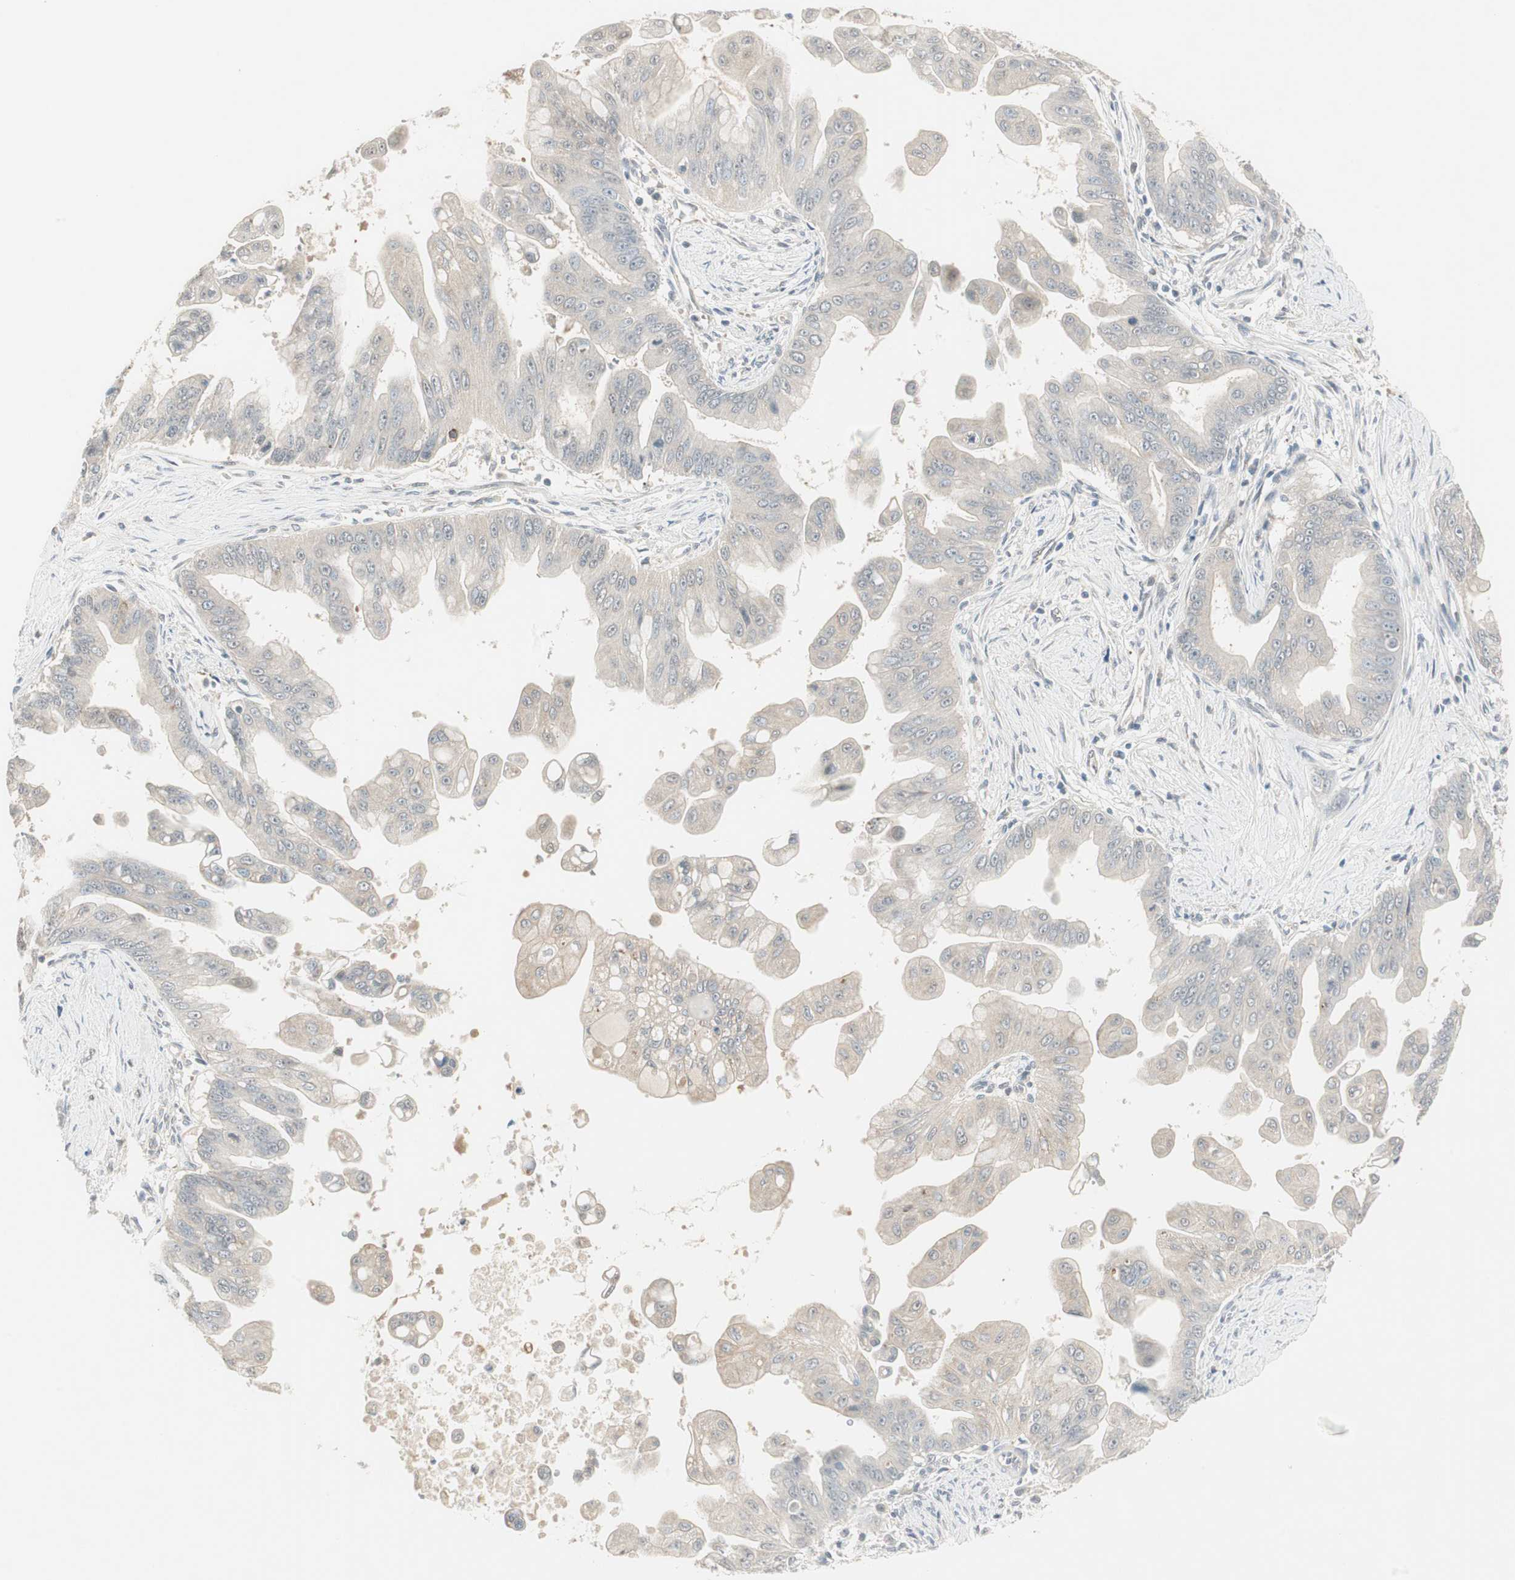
{"staining": {"intensity": "weak", "quantity": ">75%", "location": "cytoplasmic/membranous"}, "tissue": "pancreatic cancer", "cell_type": "Tumor cells", "image_type": "cancer", "snomed": [{"axis": "morphology", "description": "Adenocarcinoma, NOS"}, {"axis": "topography", "description": "Pancreas"}], "caption": "Approximately >75% of tumor cells in human adenocarcinoma (pancreatic) show weak cytoplasmic/membranous protein positivity as visualized by brown immunohistochemical staining.", "gene": "ZFP36", "patient": {"sex": "female", "age": 75}}